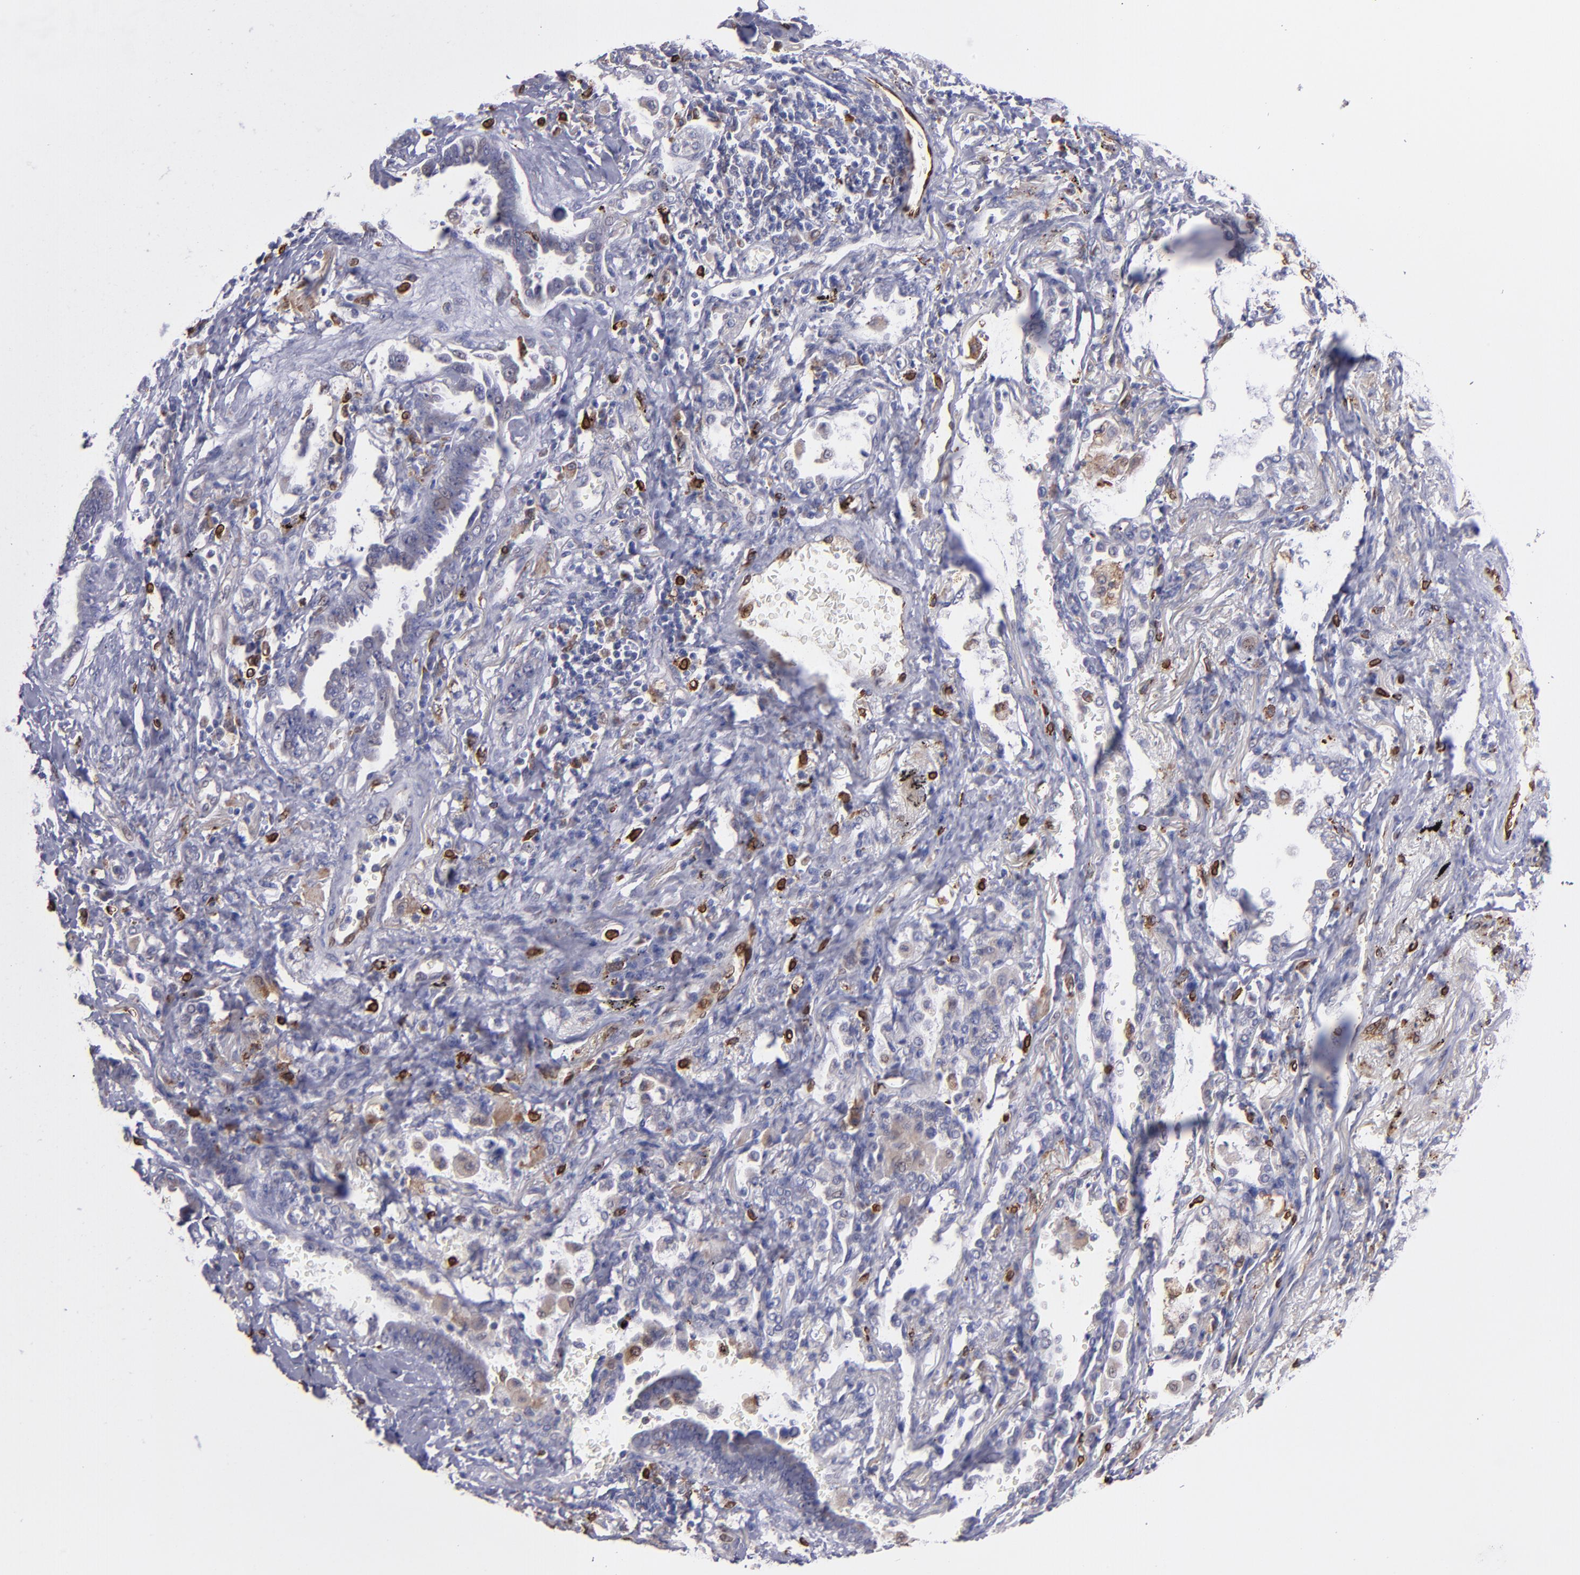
{"staining": {"intensity": "weak", "quantity": "<25%", "location": "cytoplasmic/membranous"}, "tissue": "lung cancer", "cell_type": "Tumor cells", "image_type": "cancer", "snomed": [{"axis": "morphology", "description": "Adenocarcinoma, NOS"}, {"axis": "topography", "description": "Lung"}], "caption": "A high-resolution image shows immunohistochemistry staining of lung cancer (adenocarcinoma), which displays no significant staining in tumor cells.", "gene": "PTGS1", "patient": {"sex": "female", "age": 64}}